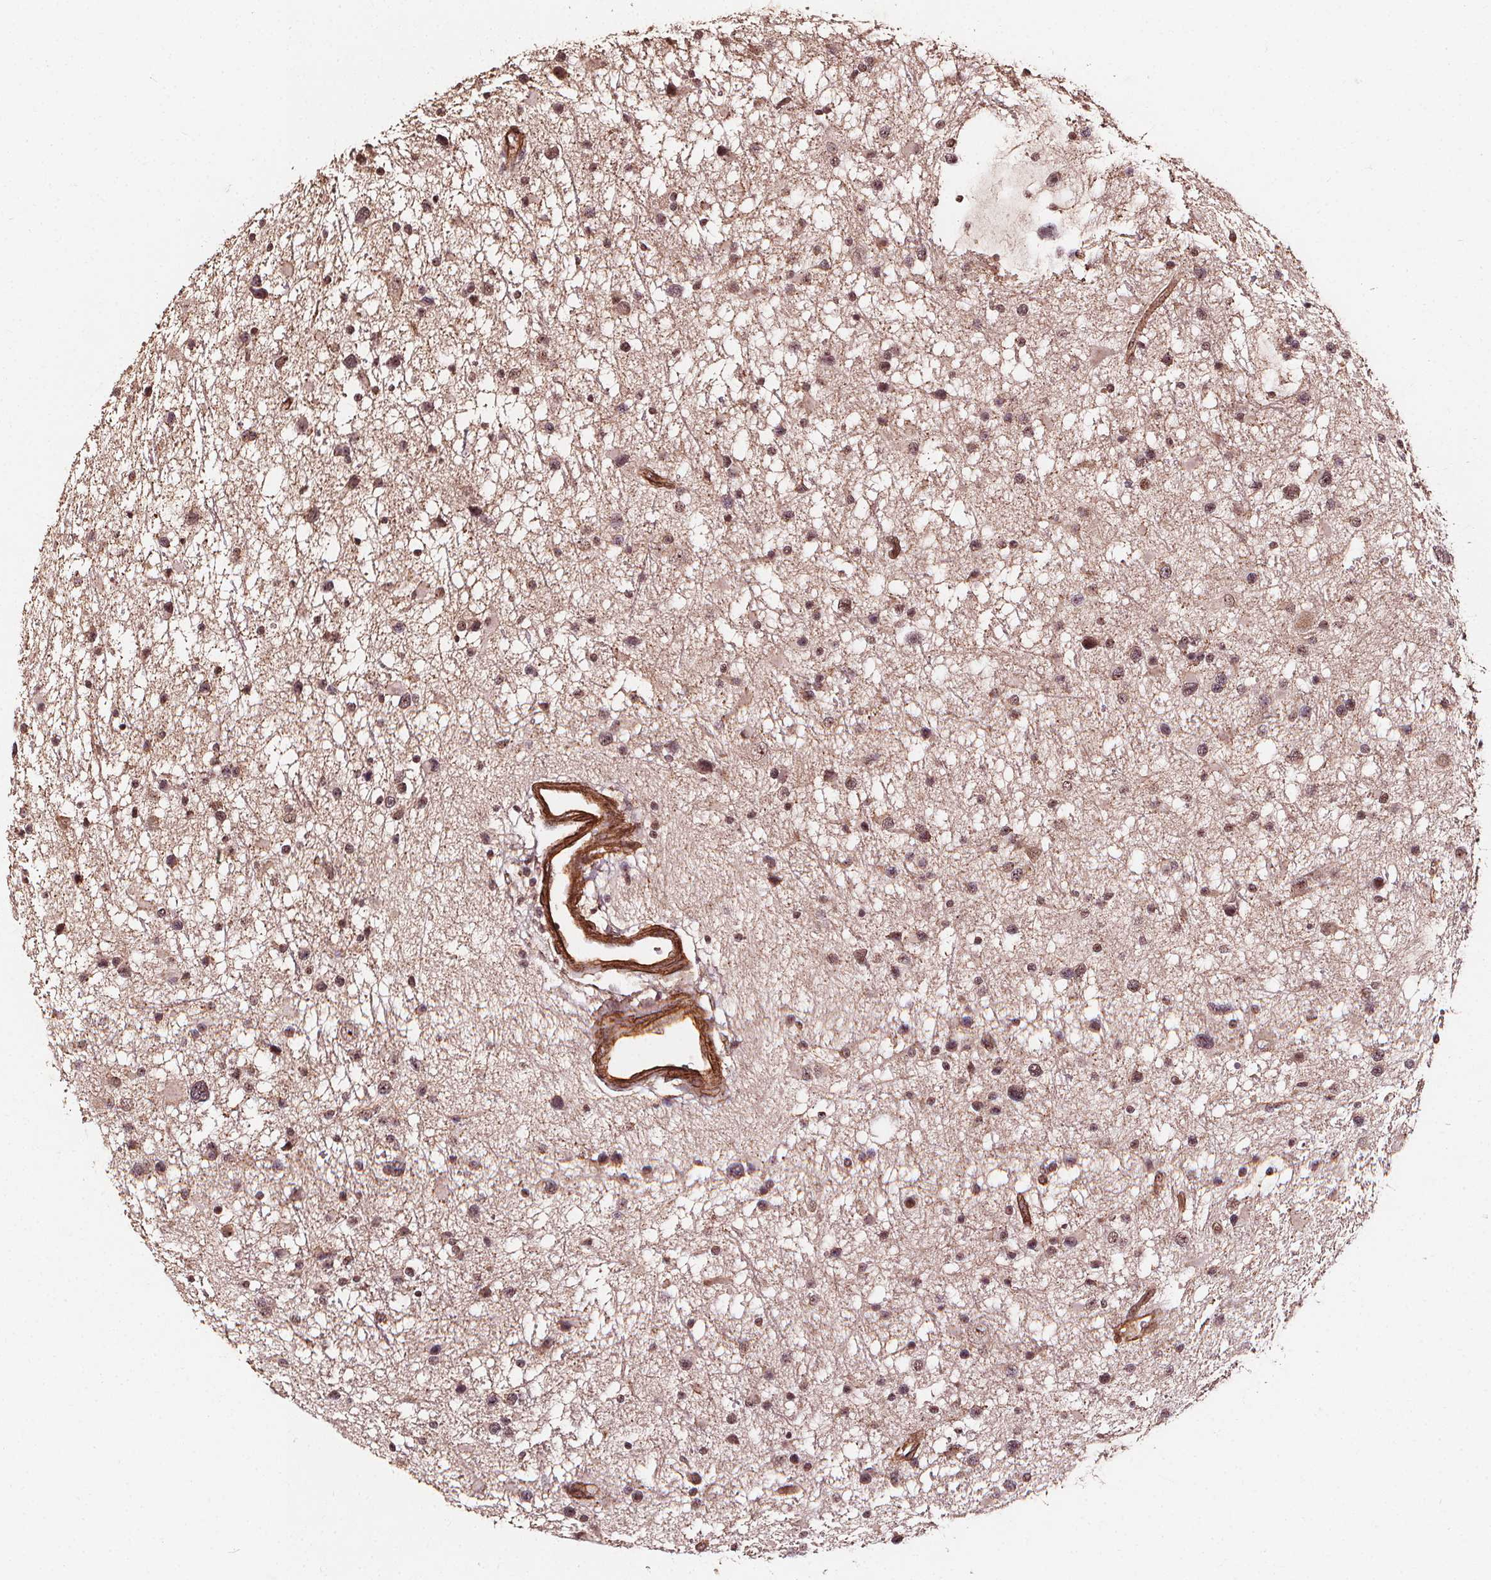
{"staining": {"intensity": "moderate", "quantity": ">75%", "location": "nuclear"}, "tissue": "glioma", "cell_type": "Tumor cells", "image_type": "cancer", "snomed": [{"axis": "morphology", "description": "Glioma, malignant, Low grade"}, {"axis": "topography", "description": "Brain"}], "caption": "Protein staining by immunohistochemistry (IHC) displays moderate nuclear positivity in about >75% of tumor cells in malignant glioma (low-grade).", "gene": "EXOSC9", "patient": {"sex": "female", "age": 32}}